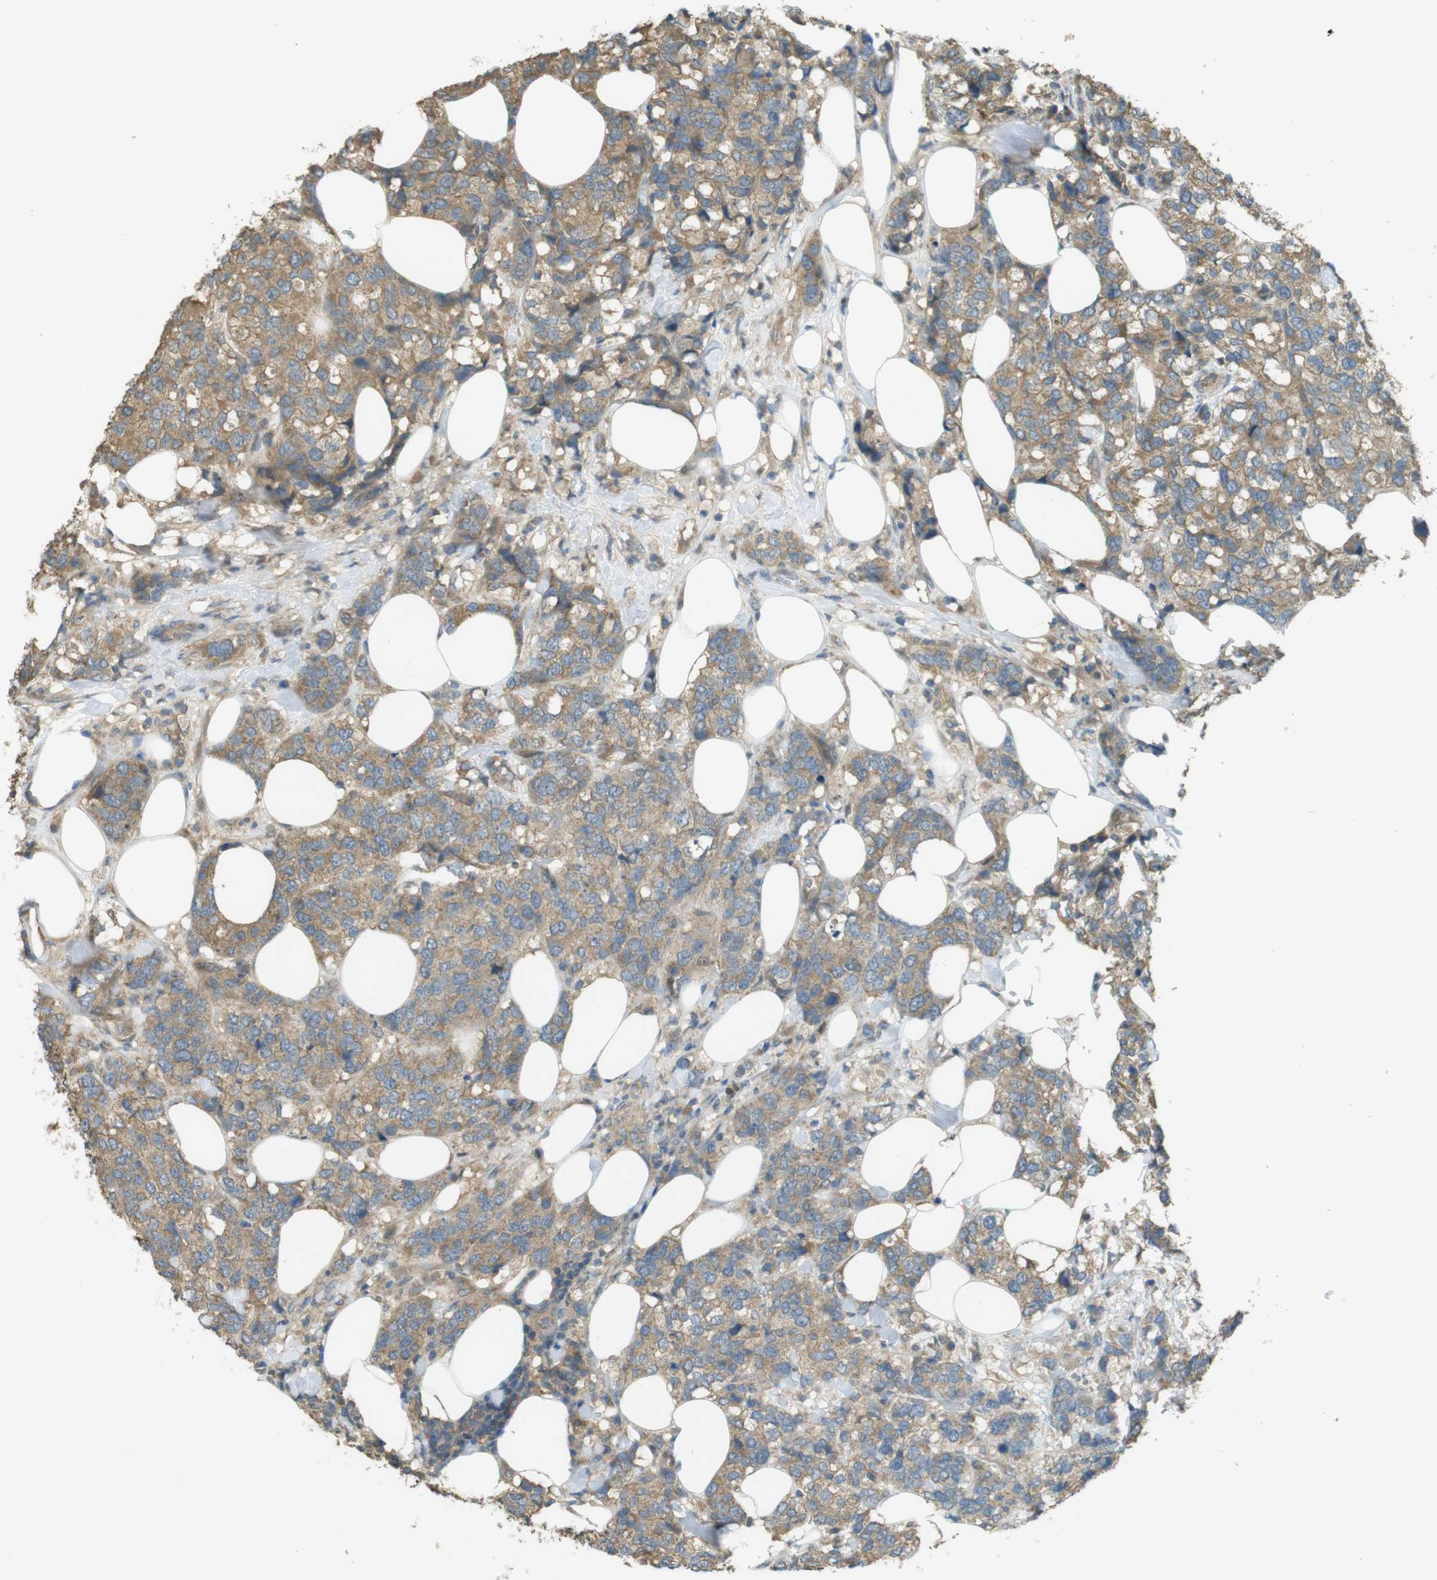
{"staining": {"intensity": "moderate", "quantity": ">75%", "location": "cytoplasmic/membranous"}, "tissue": "breast cancer", "cell_type": "Tumor cells", "image_type": "cancer", "snomed": [{"axis": "morphology", "description": "Lobular carcinoma"}, {"axis": "topography", "description": "Breast"}], "caption": "A brown stain highlights moderate cytoplasmic/membranous expression of a protein in breast cancer (lobular carcinoma) tumor cells. The protein of interest is stained brown, and the nuclei are stained in blue (DAB (3,3'-diaminobenzidine) IHC with brightfield microscopy, high magnification).", "gene": "ZDHHC20", "patient": {"sex": "female", "age": 59}}